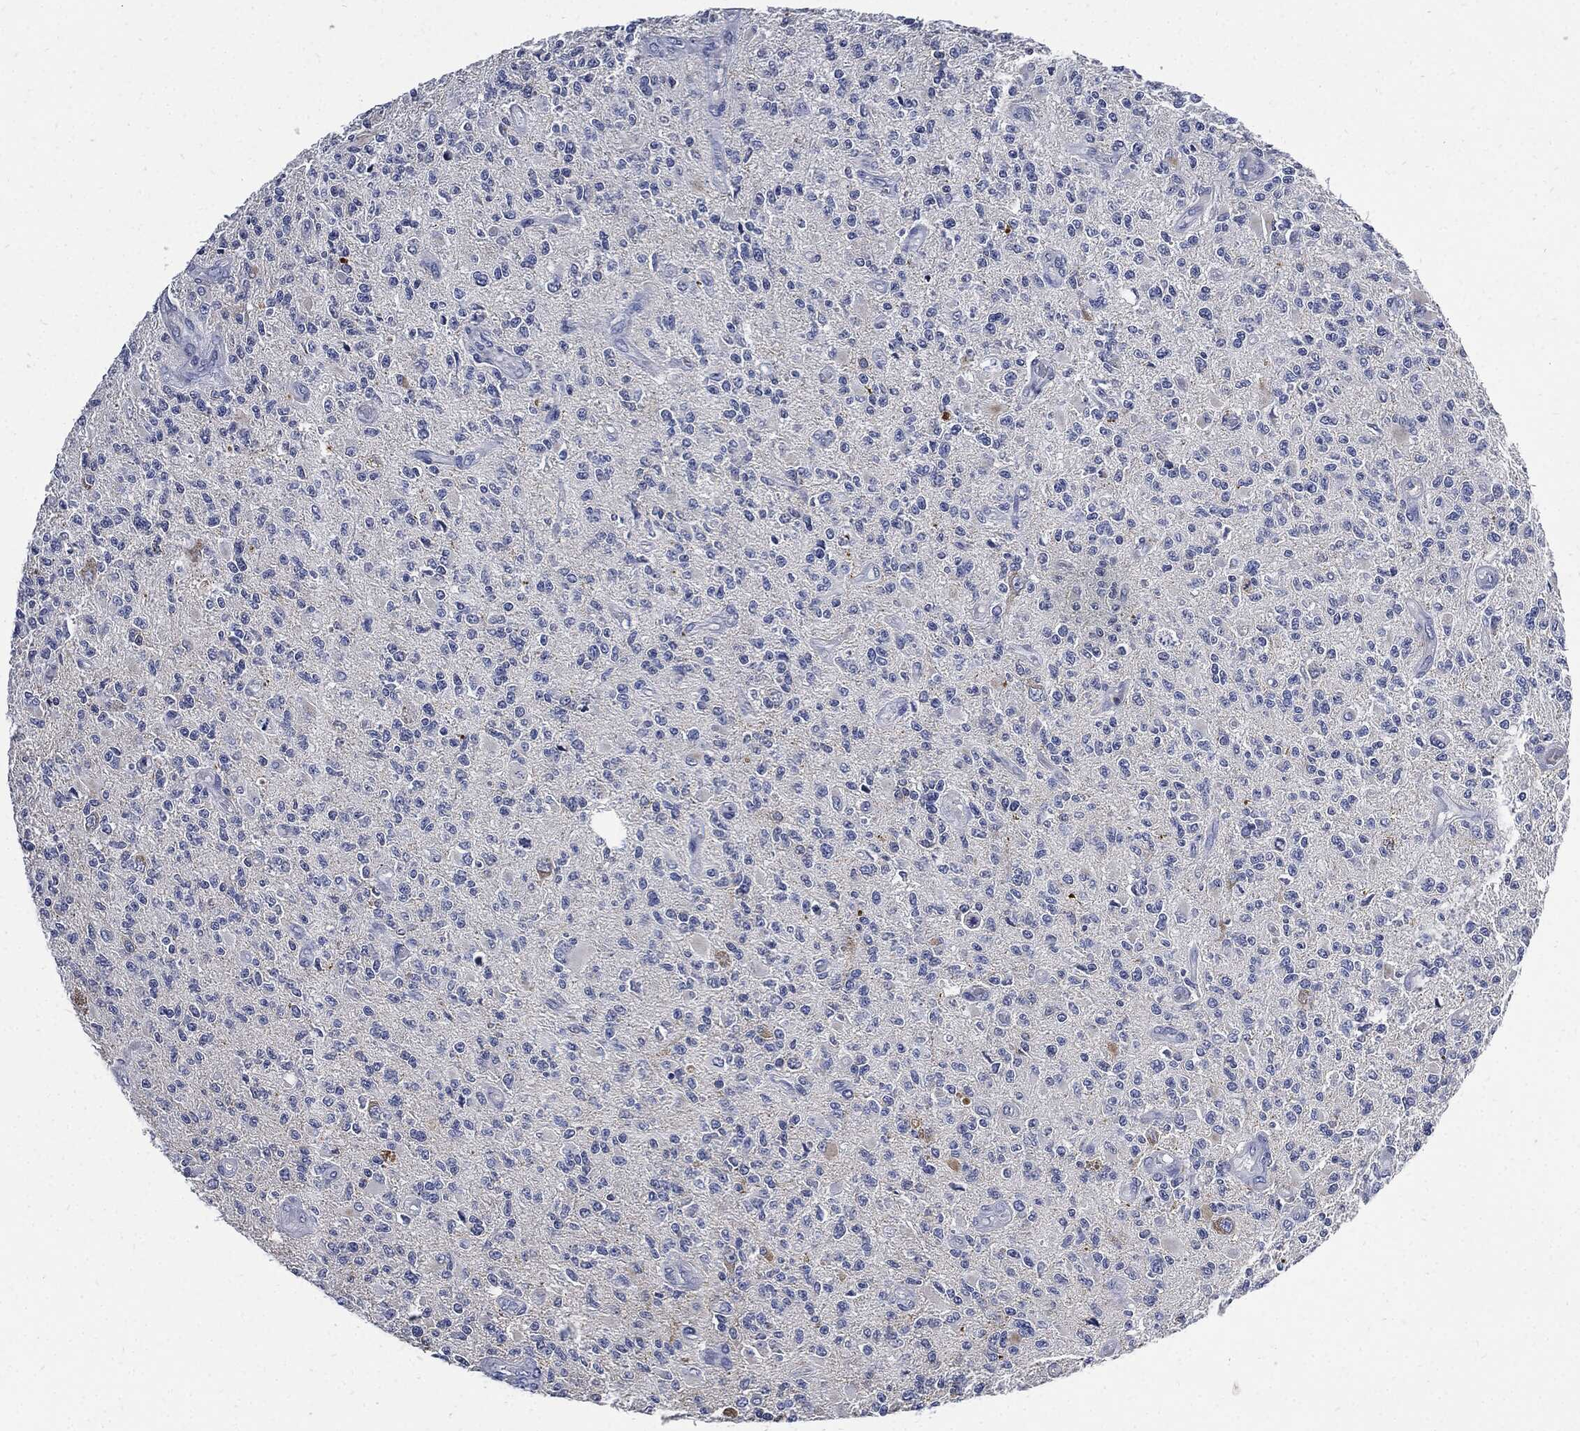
{"staining": {"intensity": "negative", "quantity": "none", "location": "none"}, "tissue": "glioma", "cell_type": "Tumor cells", "image_type": "cancer", "snomed": [{"axis": "morphology", "description": "Glioma, malignant, High grade"}, {"axis": "topography", "description": "Brain"}], "caption": "Immunohistochemistry (IHC) of human malignant high-grade glioma displays no expression in tumor cells.", "gene": "CPE", "patient": {"sex": "female", "age": 63}}